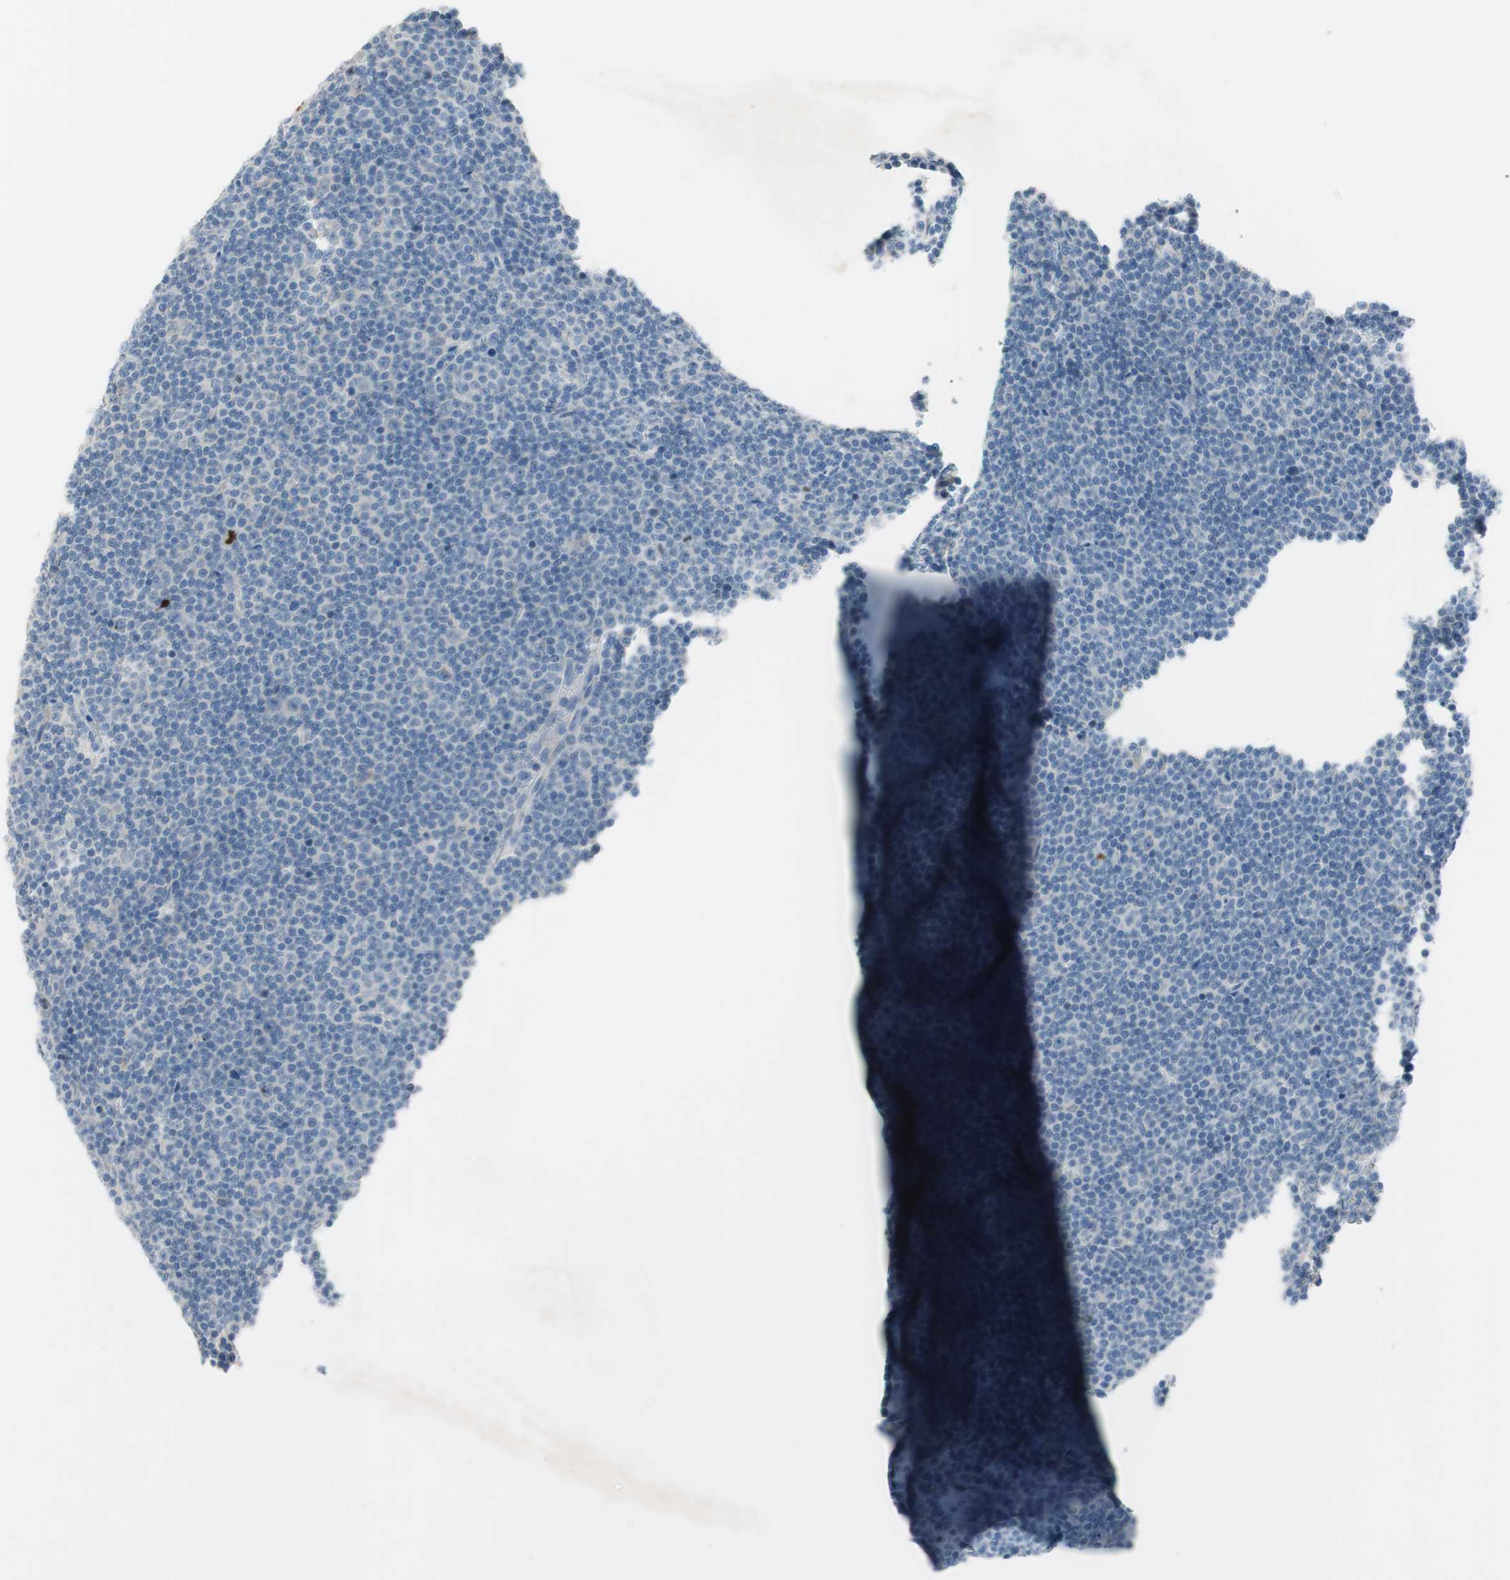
{"staining": {"intensity": "negative", "quantity": "none", "location": "none"}, "tissue": "lymphoma", "cell_type": "Tumor cells", "image_type": "cancer", "snomed": [{"axis": "morphology", "description": "Malignant lymphoma, non-Hodgkin's type, Low grade"}, {"axis": "topography", "description": "Lymph node"}], "caption": "There is no significant positivity in tumor cells of low-grade malignant lymphoma, non-Hodgkin's type.", "gene": "PRRG4", "patient": {"sex": "female", "age": 67}}